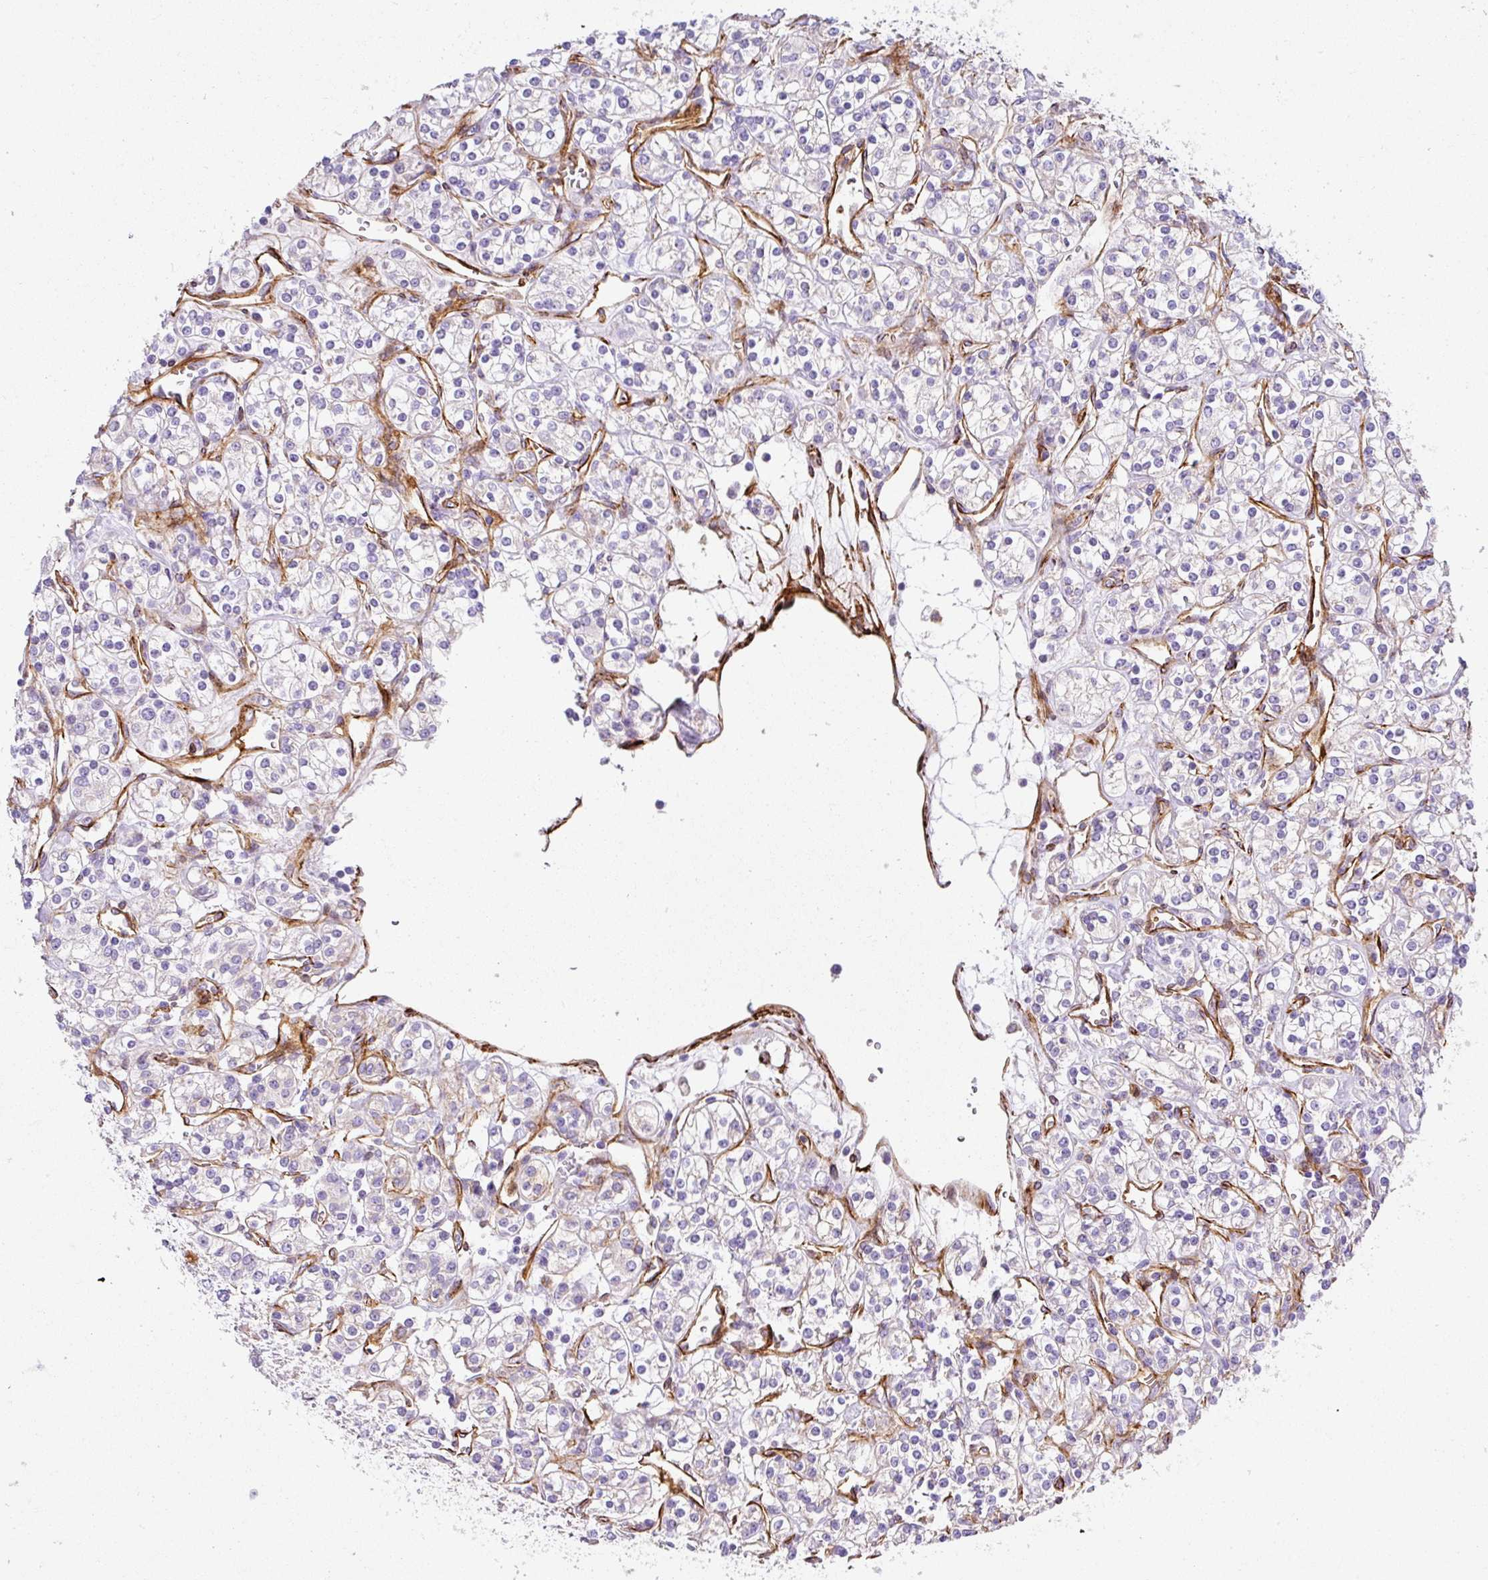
{"staining": {"intensity": "negative", "quantity": "none", "location": "none"}, "tissue": "renal cancer", "cell_type": "Tumor cells", "image_type": "cancer", "snomed": [{"axis": "morphology", "description": "Adenocarcinoma, NOS"}, {"axis": "topography", "description": "Kidney"}], "caption": "DAB immunohistochemical staining of human renal adenocarcinoma exhibits no significant positivity in tumor cells. The staining was performed using DAB to visualize the protein expression in brown, while the nuclei were stained in blue with hematoxylin (Magnification: 20x).", "gene": "SLC25A17", "patient": {"sex": "male", "age": 77}}